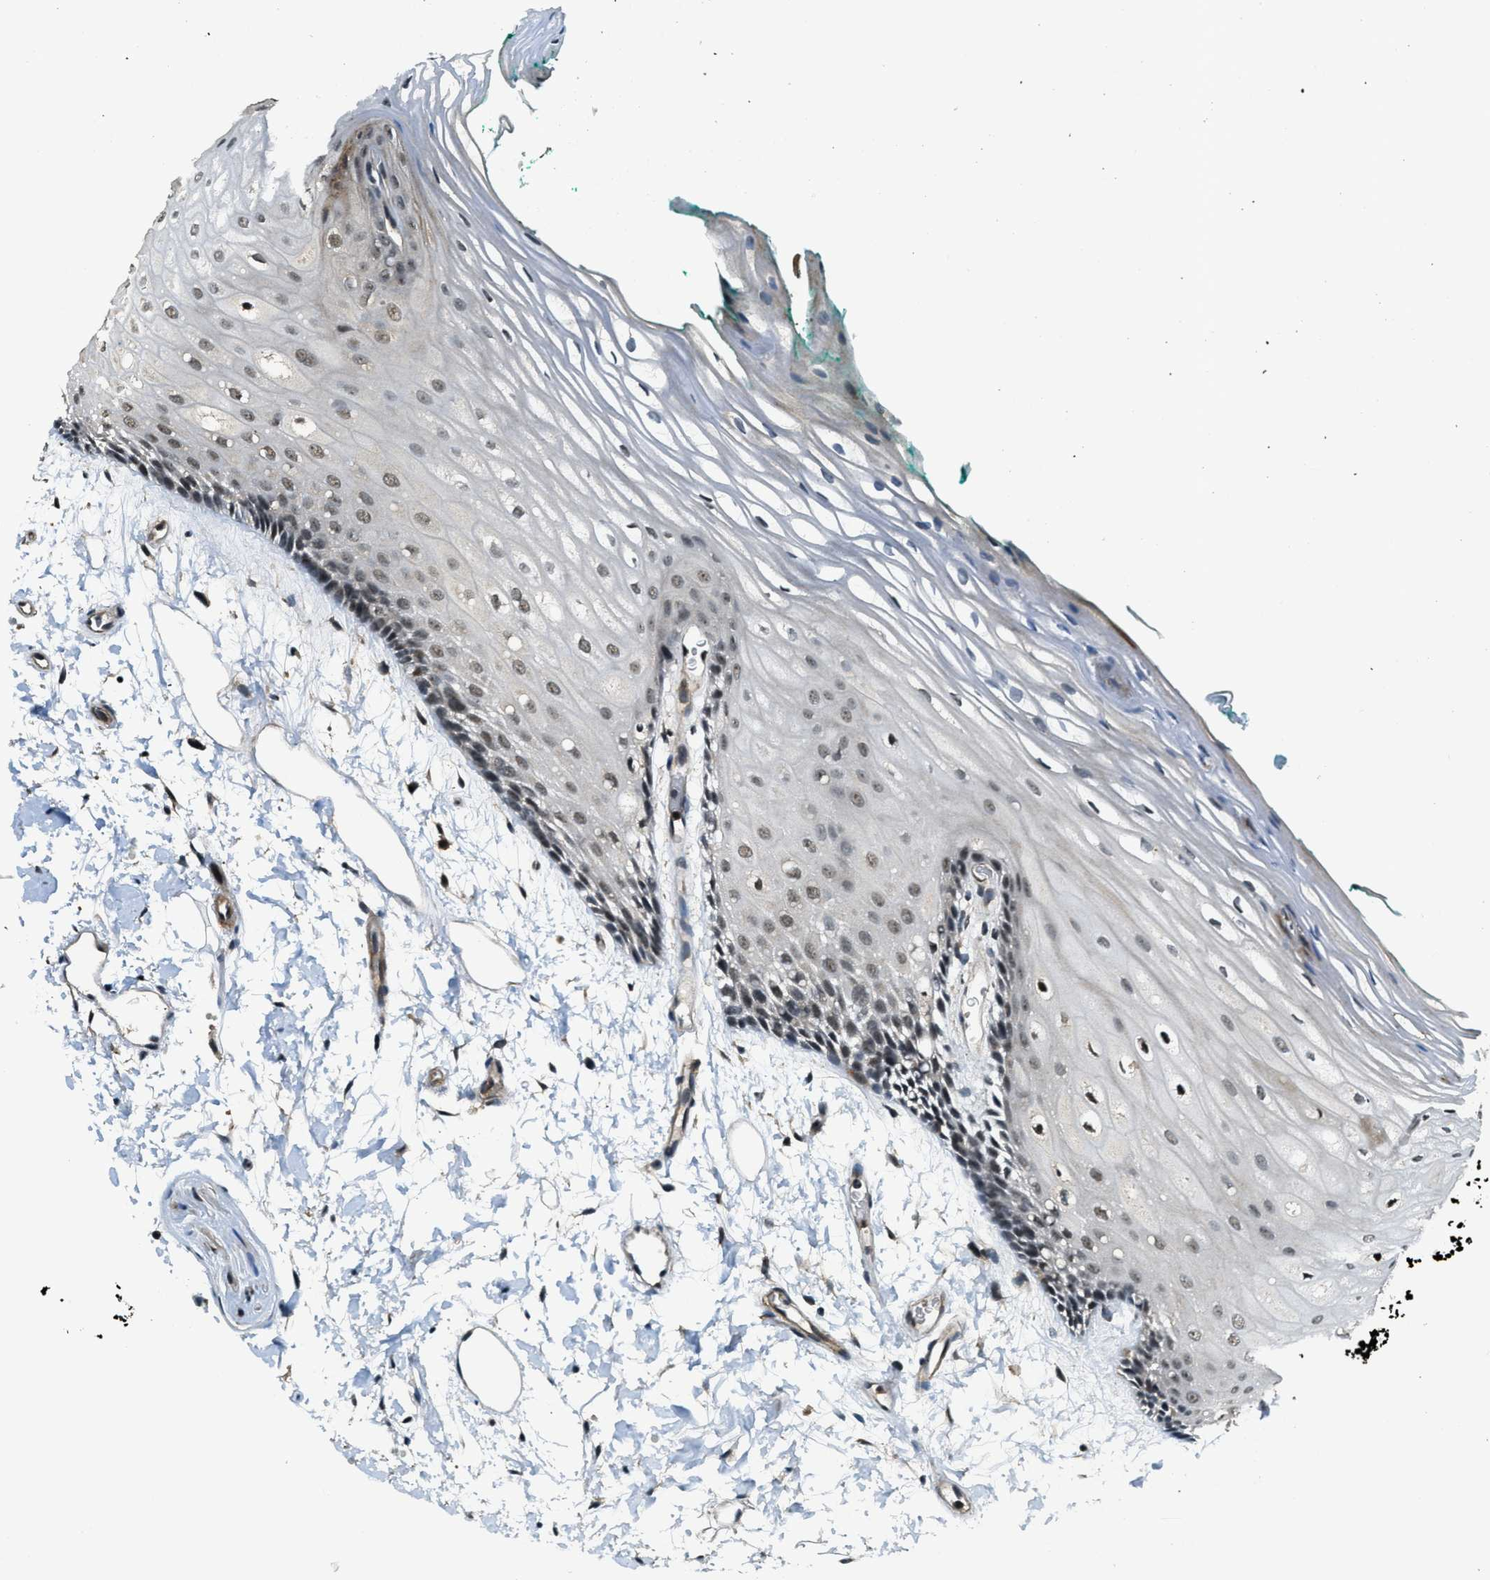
{"staining": {"intensity": "weak", "quantity": ">75%", "location": "nuclear"}, "tissue": "oral mucosa", "cell_type": "Squamous epithelial cells", "image_type": "normal", "snomed": [{"axis": "morphology", "description": "Normal tissue, NOS"}, {"axis": "topography", "description": "Skeletal muscle"}, {"axis": "topography", "description": "Oral tissue"}, {"axis": "topography", "description": "Peripheral nerve tissue"}], "caption": "An immunohistochemistry micrograph of benign tissue is shown. Protein staining in brown labels weak nuclear positivity in oral mucosa within squamous epithelial cells.", "gene": "MED21", "patient": {"sex": "female", "age": 84}}